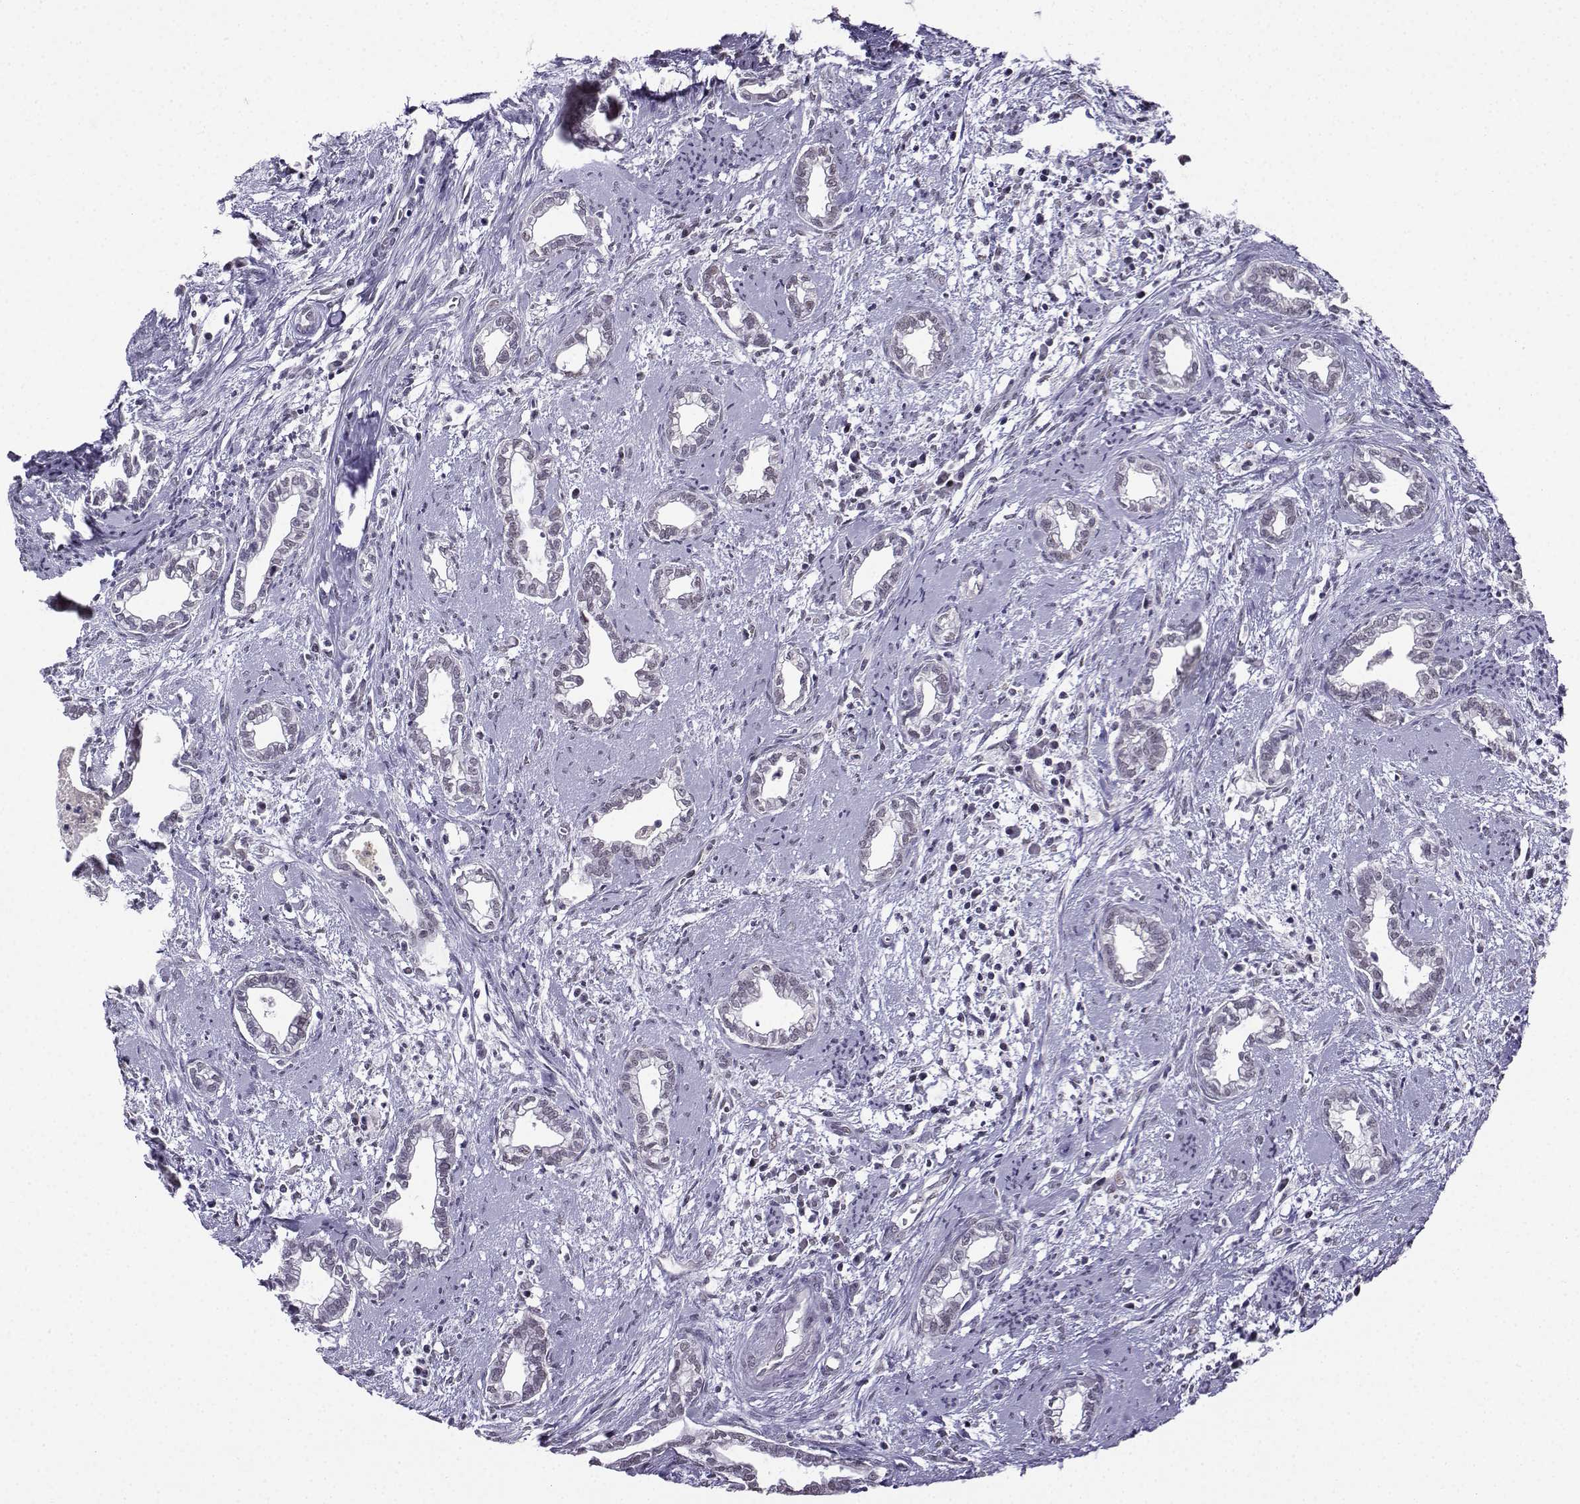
{"staining": {"intensity": "negative", "quantity": "none", "location": "none"}, "tissue": "cervical cancer", "cell_type": "Tumor cells", "image_type": "cancer", "snomed": [{"axis": "morphology", "description": "Adenocarcinoma, NOS"}, {"axis": "topography", "description": "Cervix"}], "caption": "IHC photomicrograph of human cervical adenocarcinoma stained for a protein (brown), which displays no expression in tumor cells.", "gene": "LRFN2", "patient": {"sex": "female", "age": 62}}